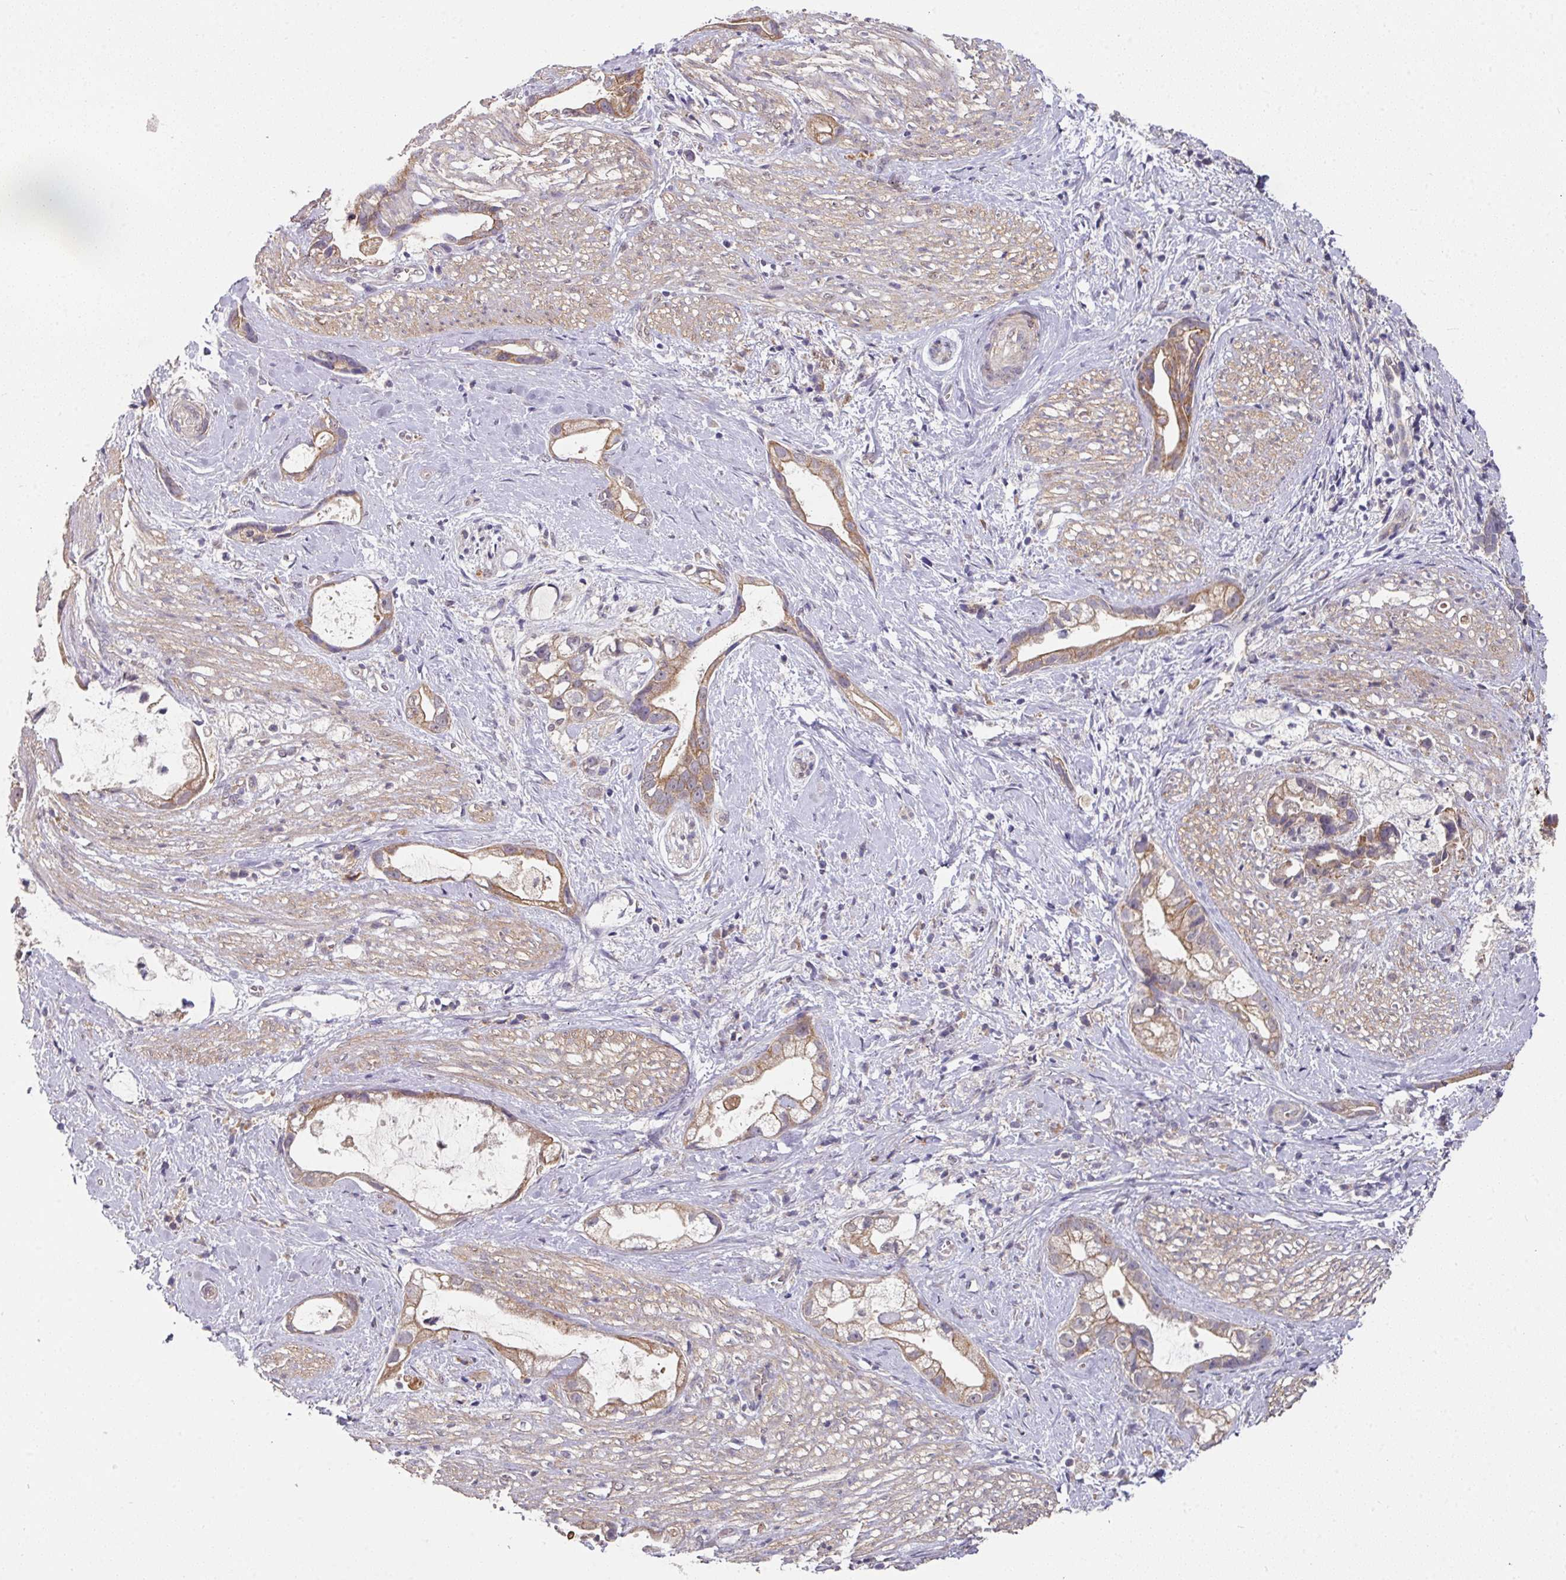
{"staining": {"intensity": "moderate", "quantity": "25%-75%", "location": "cytoplasmic/membranous"}, "tissue": "stomach cancer", "cell_type": "Tumor cells", "image_type": "cancer", "snomed": [{"axis": "morphology", "description": "Adenocarcinoma, NOS"}, {"axis": "topography", "description": "Stomach"}], "caption": "Moderate cytoplasmic/membranous positivity is identified in approximately 25%-75% of tumor cells in stomach cancer.", "gene": "EXTL3", "patient": {"sex": "male", "age": 55}}